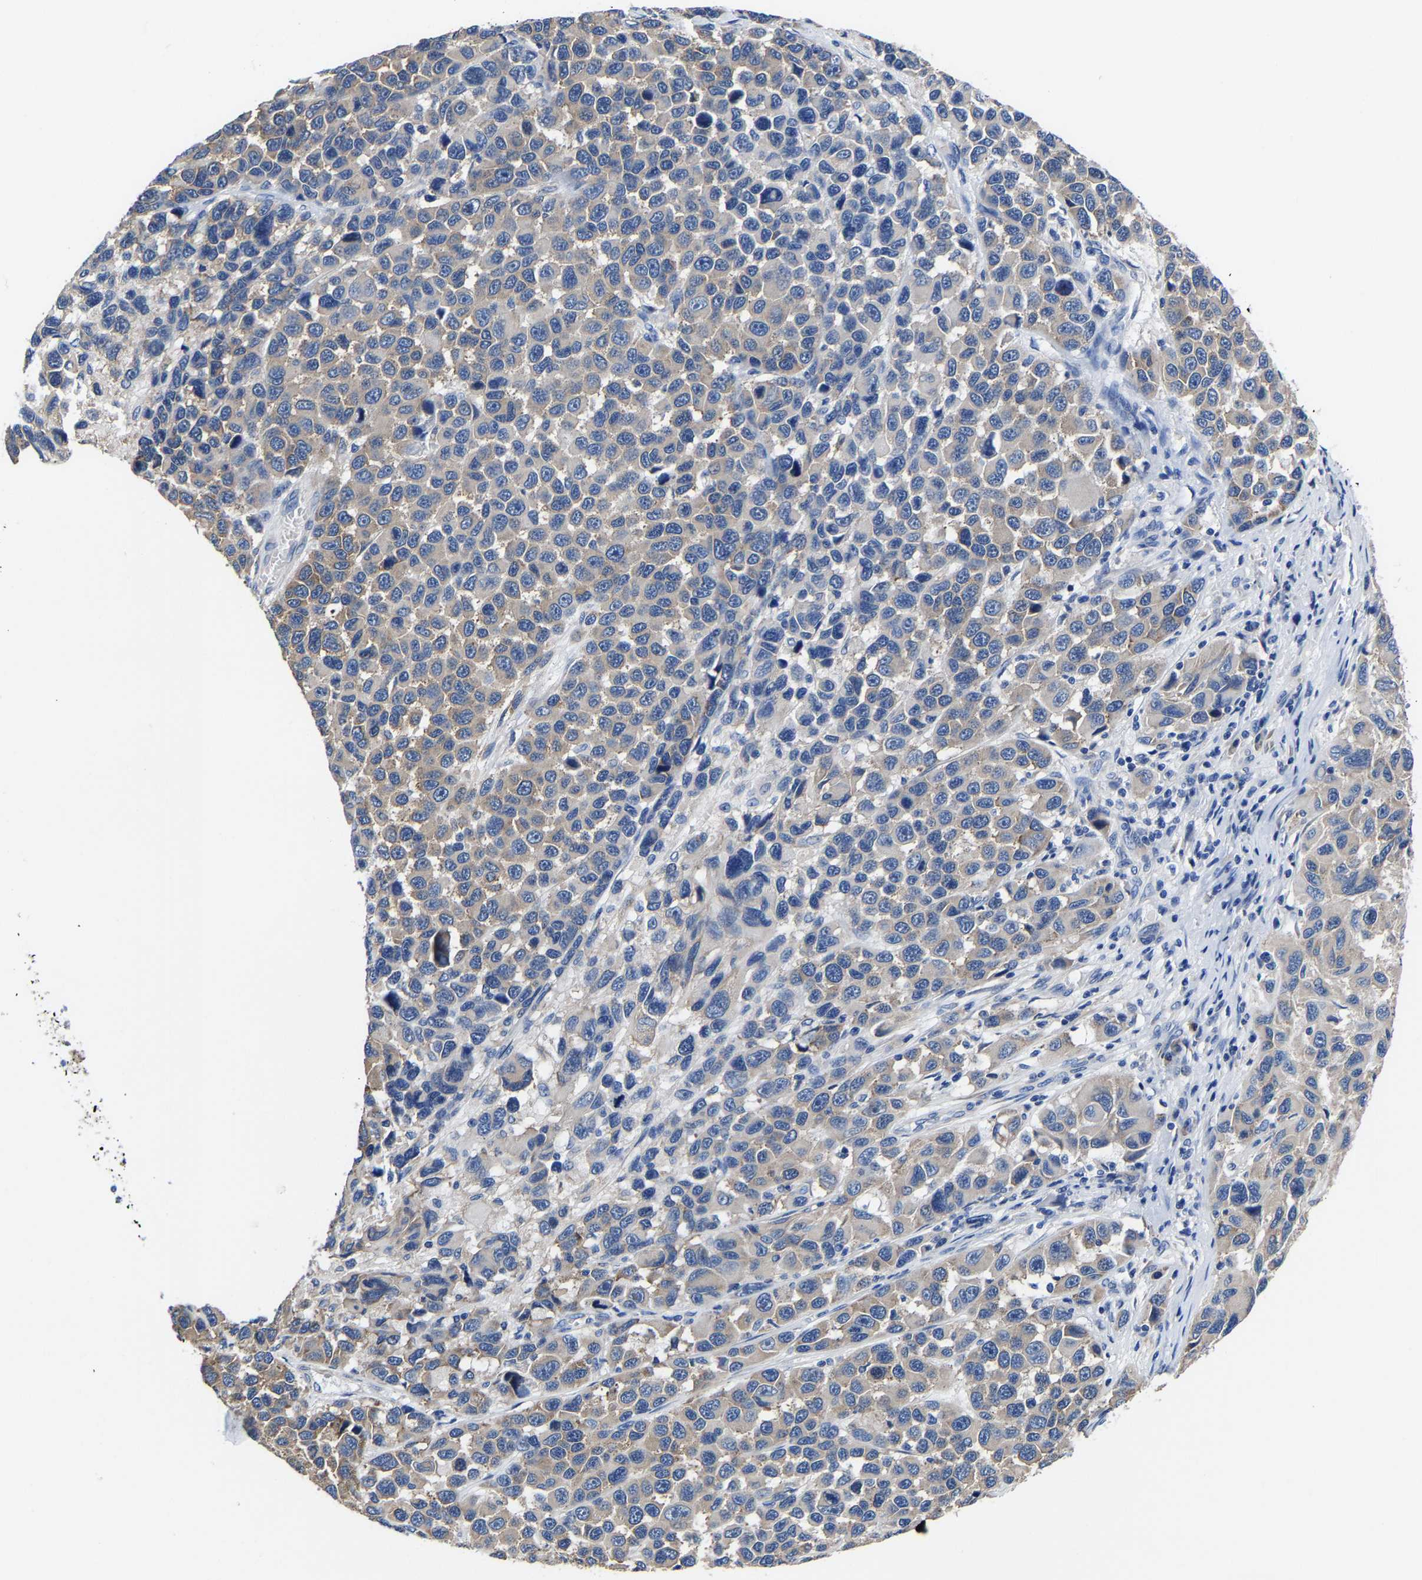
{"staining": {"intensity": "weak", "quantity": "<25%", "location": "cytoplasmic/membranous"}, "tissue": "melanoma", "cell_type": "Tumor cells", "image_type": "cancer", "snomed": [{"axis": "morphology", "description": "Malignant melanoma, NOS"}, {"axis": "topography", "description": "Skin"}], "caption": "Immunohistochemical staining of human melanoma reveals no significant positivity in tumor cells. (Stains: DAB (3,3'-diaminobenzidine) immunohistochemistry with hematoxylin counter stain, Microscopy: brightfield microscopy at high magnification).", "gene": "SRPK2", "patient": {"sex": "male", "age": 53}}